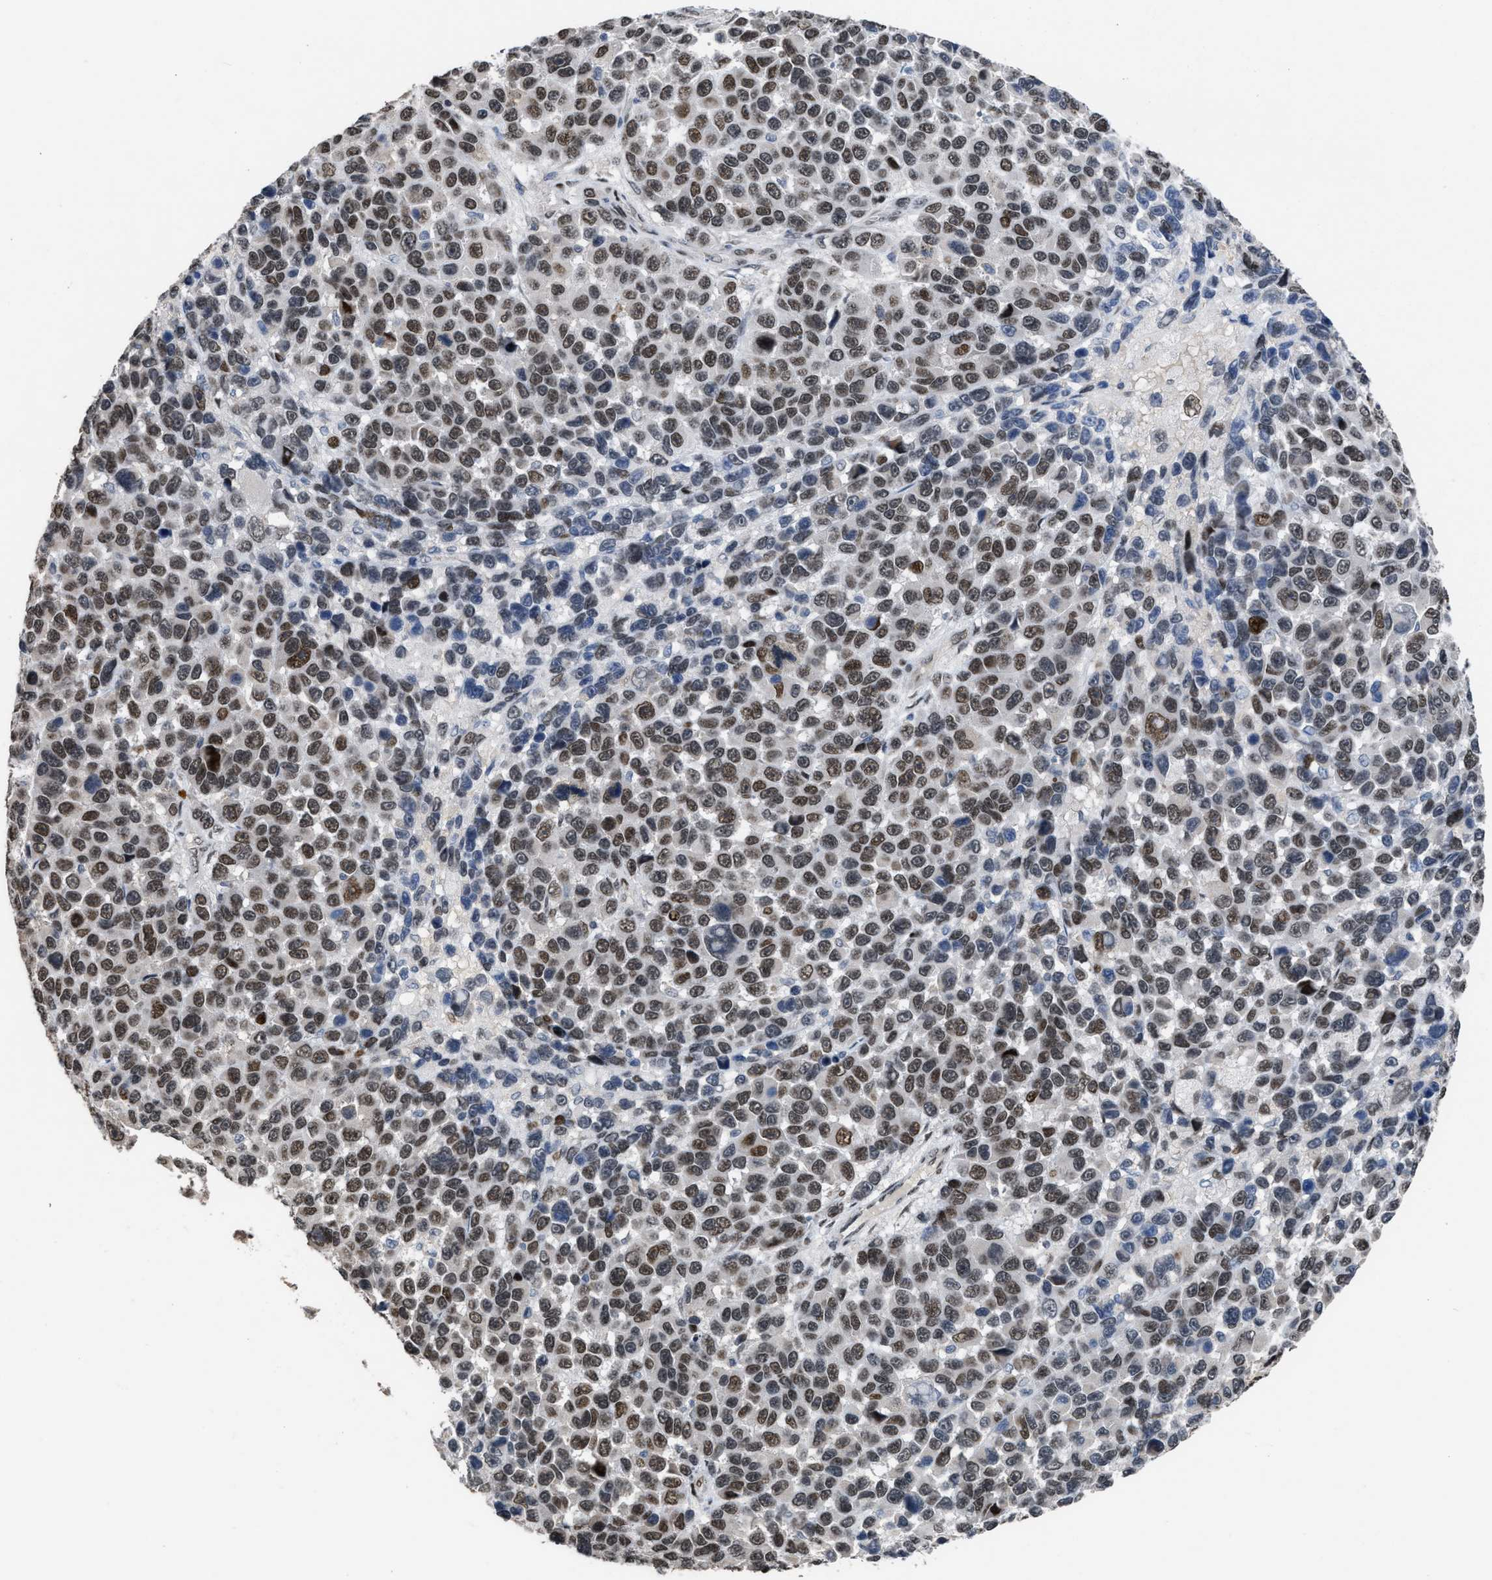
{"staining": {"intensity": "moderate", "quantity": ">75%", "location": "nuclear"}, "tissue": "melanoma", "cell_type": "Tumor cells", "image_type": "cancer", "snomed": [{"axis": "morphology", "description": "Malignant melanoma, NOS"}, {"axis": "topography", "description": "Skin"}], "caption": "High-magnification brightfield microscopy of malignant melanoma stained with DAB (3,3'-diaminobenzidine) (brown) and counterstained with hematoxylin (blue). tumor cells exhibit moderate nuclear staining is appreciated in approximately>75% of cells.", "gene": "SETDB1", "patient": {"sex": "male", "age": 53}}